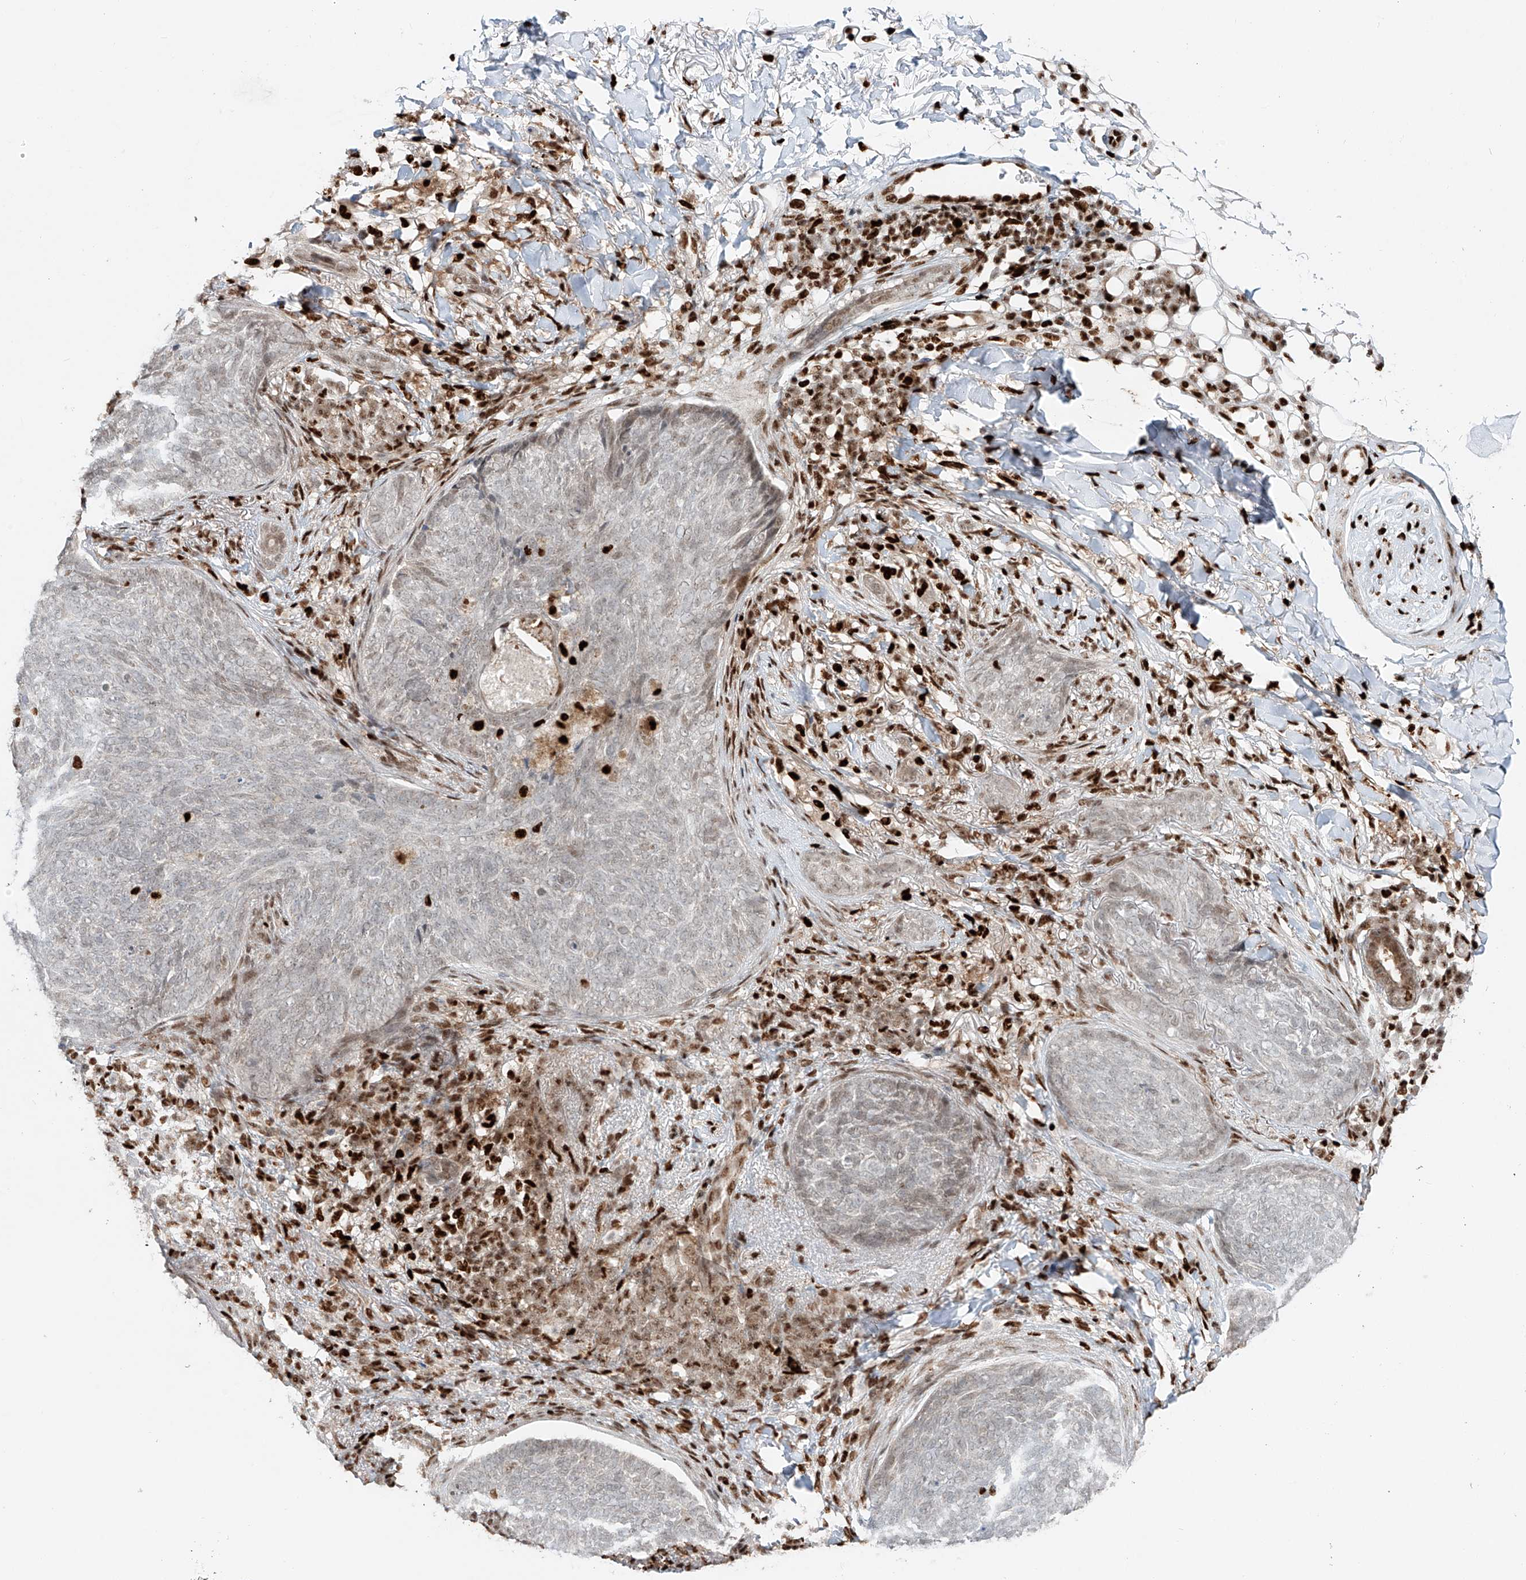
{"staining": {"intensity": "negative", "quantity": "none", "location": "none"}, "tissue": "skin cancer", "cell_type": "Tumor cells", "image_type": "cancer", "snomed": [{"axis": "morphology", "description": "Basal cell carcinoma"}, {"axis": "topography", "description": "Skin"}], "caption": "Tumor cells show no significant staining in skin cancer.", "gene": "DZIP1L", "patient": {"sex": "male", "age": 85}}